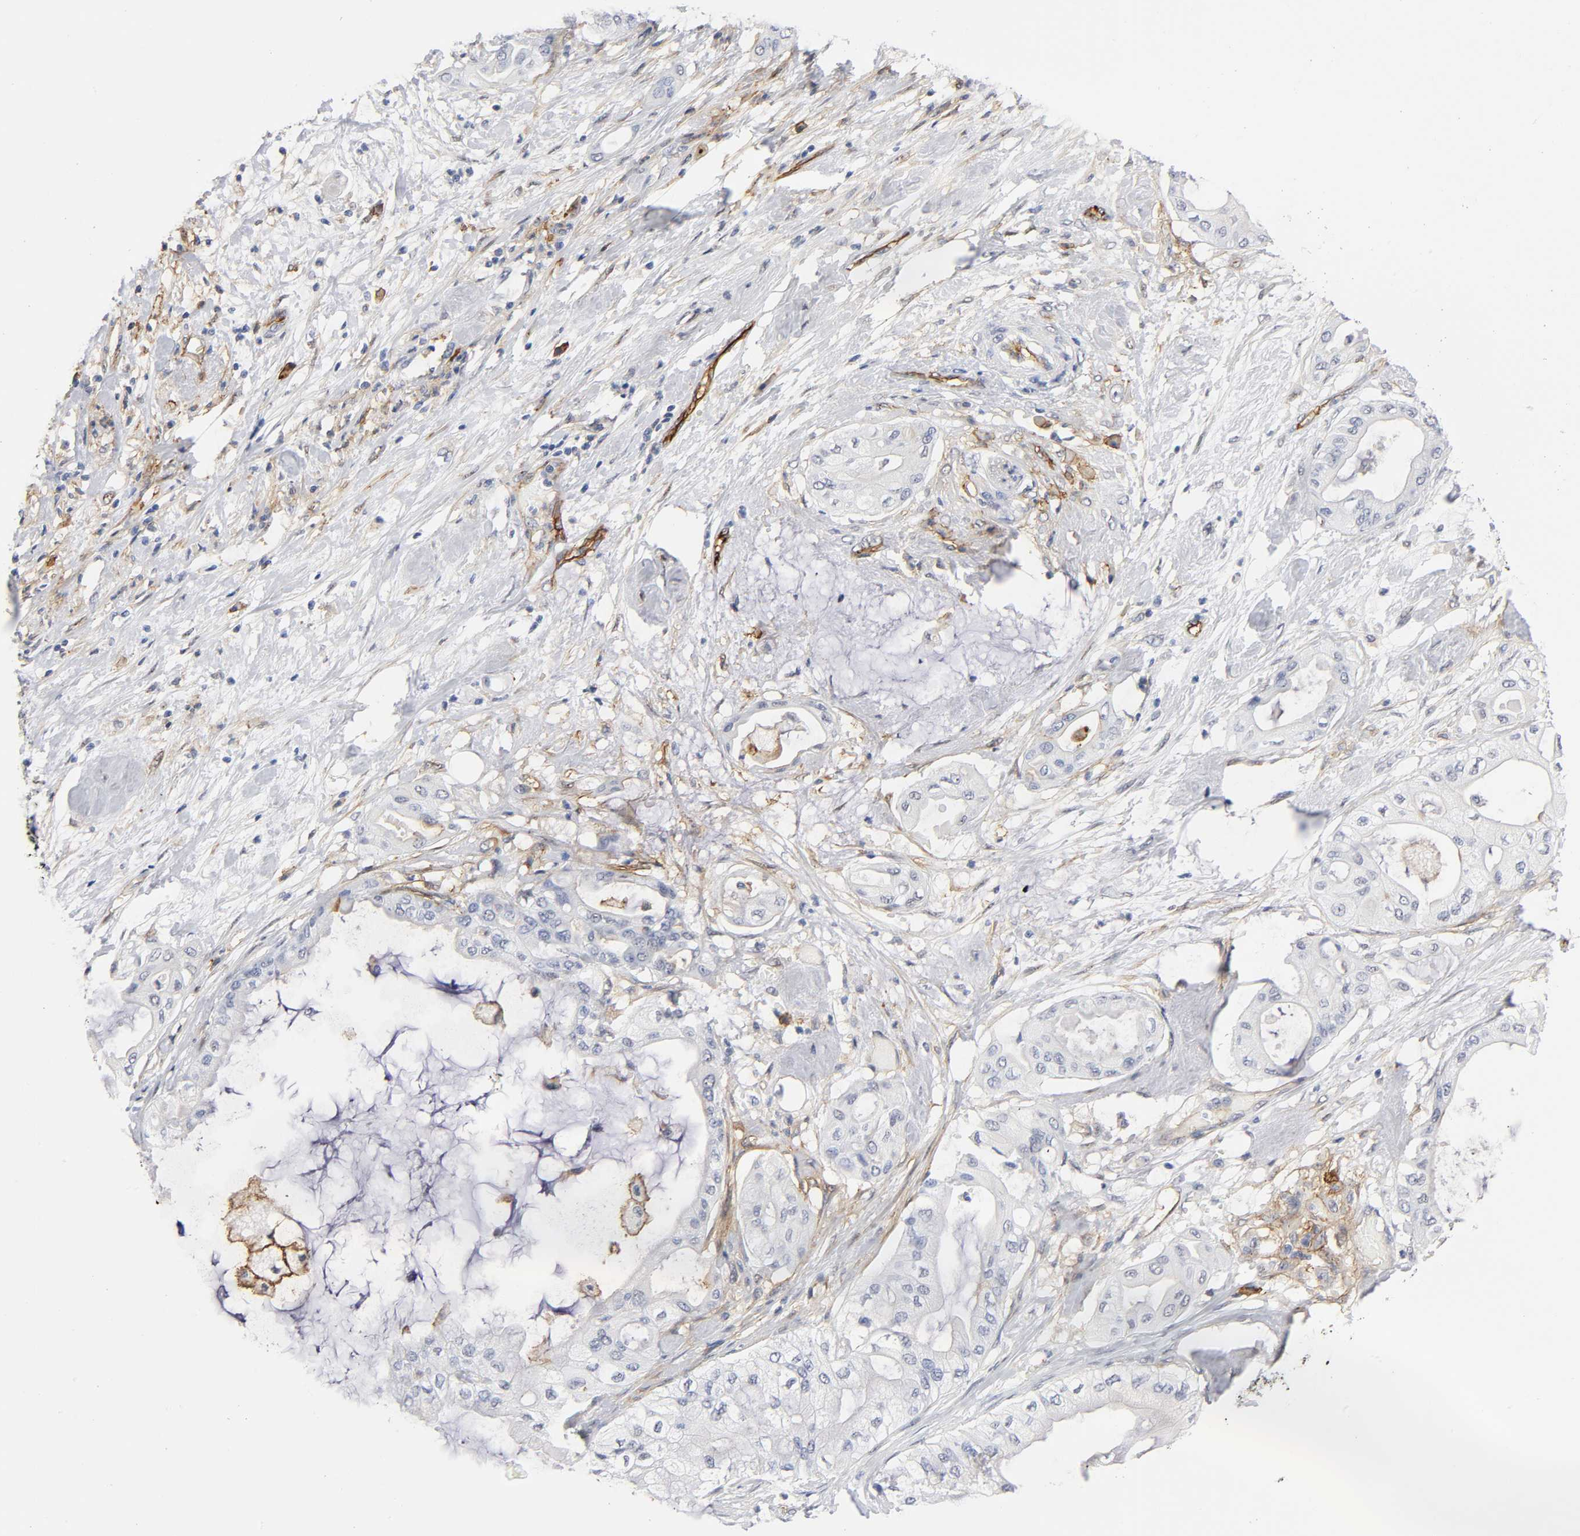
{"staining": {"intensity": "negative", "quantity": "none", "location": "none"}, "tissue": "pancreatic cancer", "cell_type": "Tumor cells", "image_type": "cancer", "snomed": [{"axis": "morphology", "description": "Adenocarcinoma, NOS"}, {"axis": "morphology", "description": "Adenocarcinoma, metastatic, NOS"}, {"axis": "topography", "description": "Lymph node"}, {"axis": "topography", "description": "Pancreas"}, {"axis": "topography", "description": "Duodenum"}], "caption": "Pancreatic metastatic adenocarcinoma was stained to show a protein in brown. There is no significant positivity in tumor cells.", "gene": "ICAM1", "patient": {"sex": "female", "age": 64}}